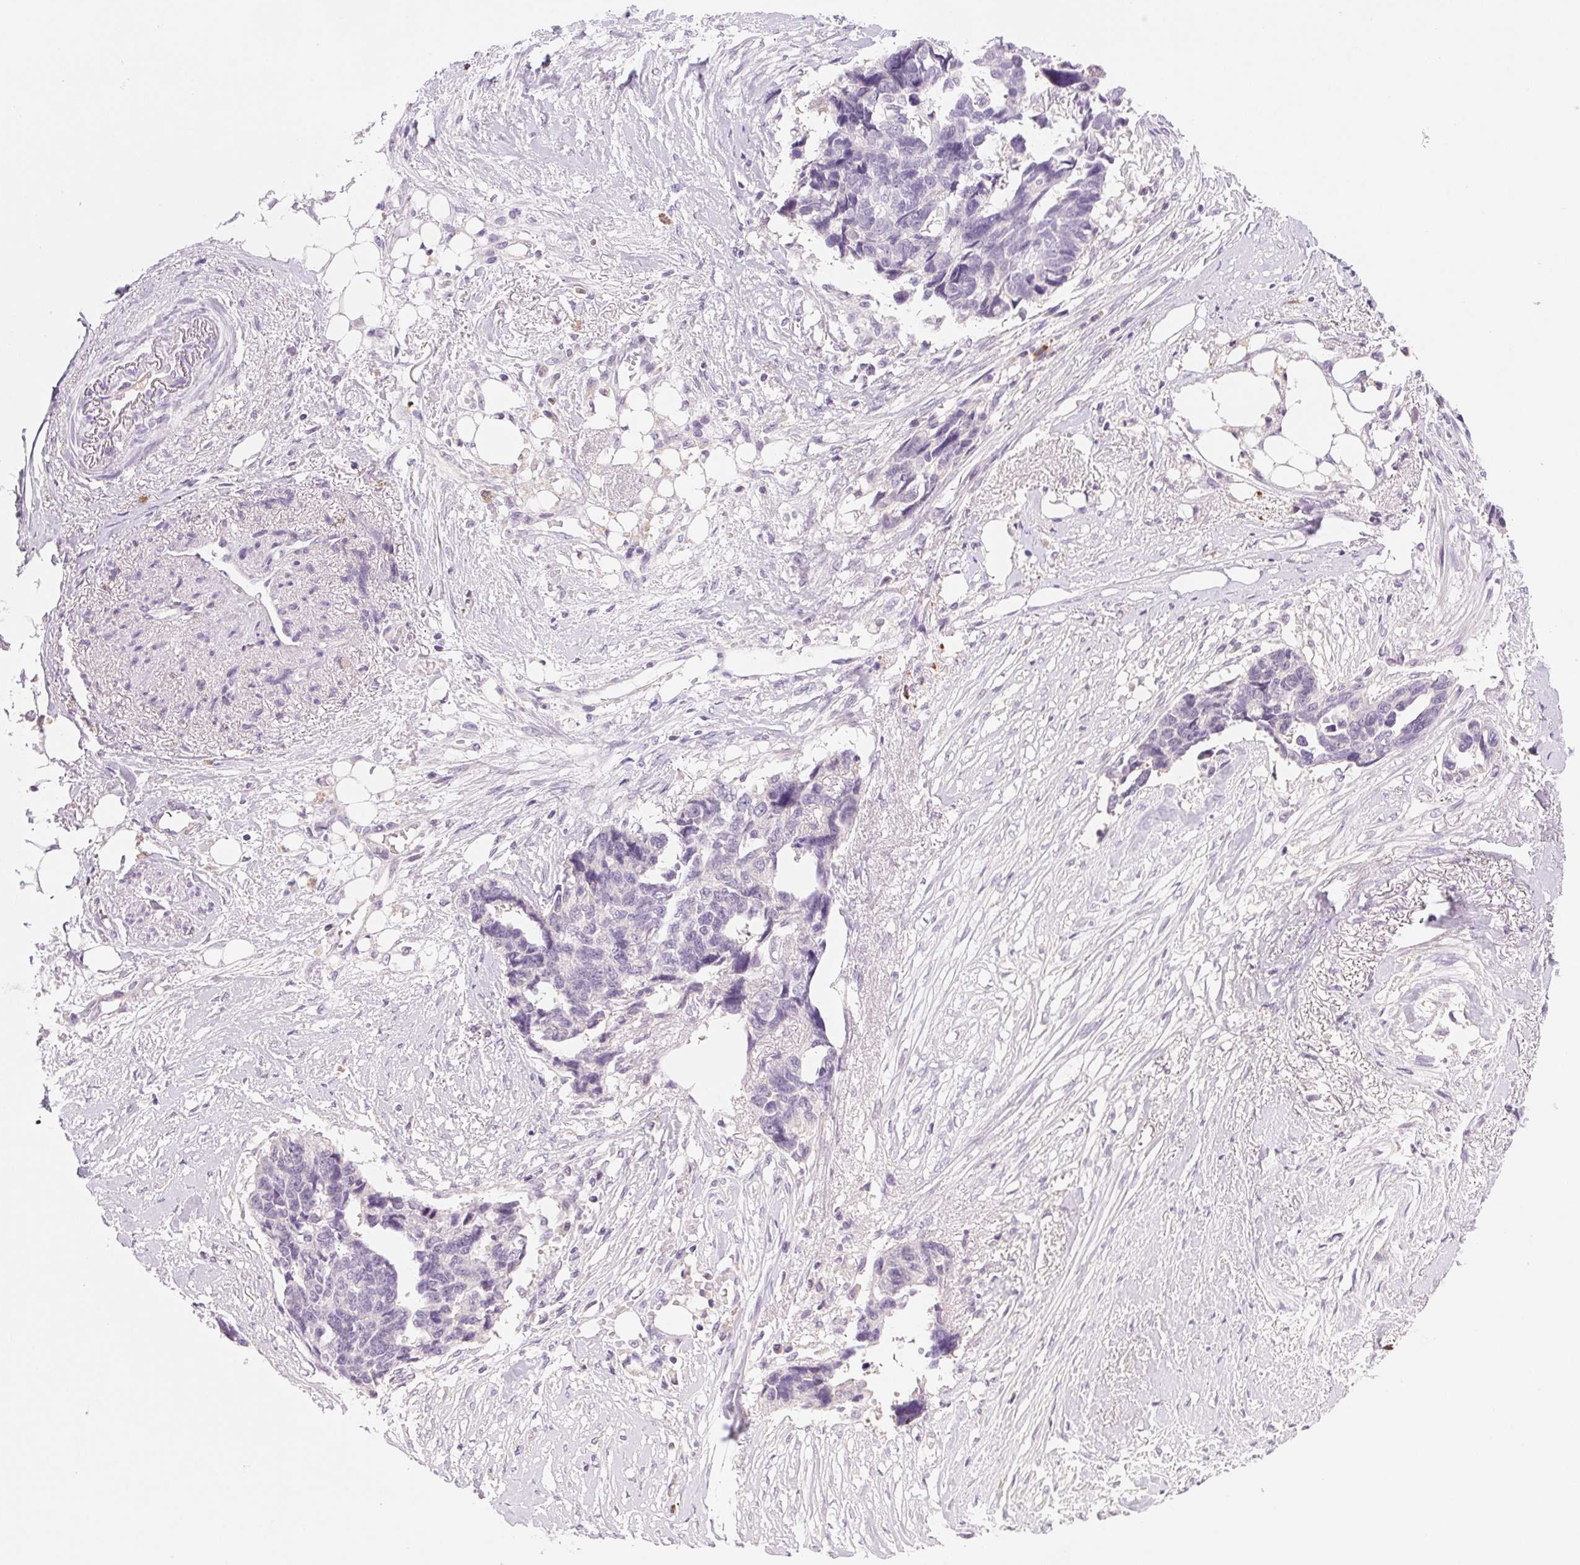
{"staining": {"intensity": "negative", "quantity": "none", "location": "none"}, "tissue": "ovarian cancer", "cell_type": "Tumor cells", "image_type": "cancer", "snomed": [{"axis": "morphology", "description": "Cystadenocarcinoma, serous, NOS"}, {"axis": "topography", "description": "Ovary"}], "caption": "Ovarian cancer (serous cystadenocarcinoma) stained for a protein using IHC demonstrates no positivity tumor cells.", "gene": "IFIT1B", "patient": {"sex": "female", "age": 69}}